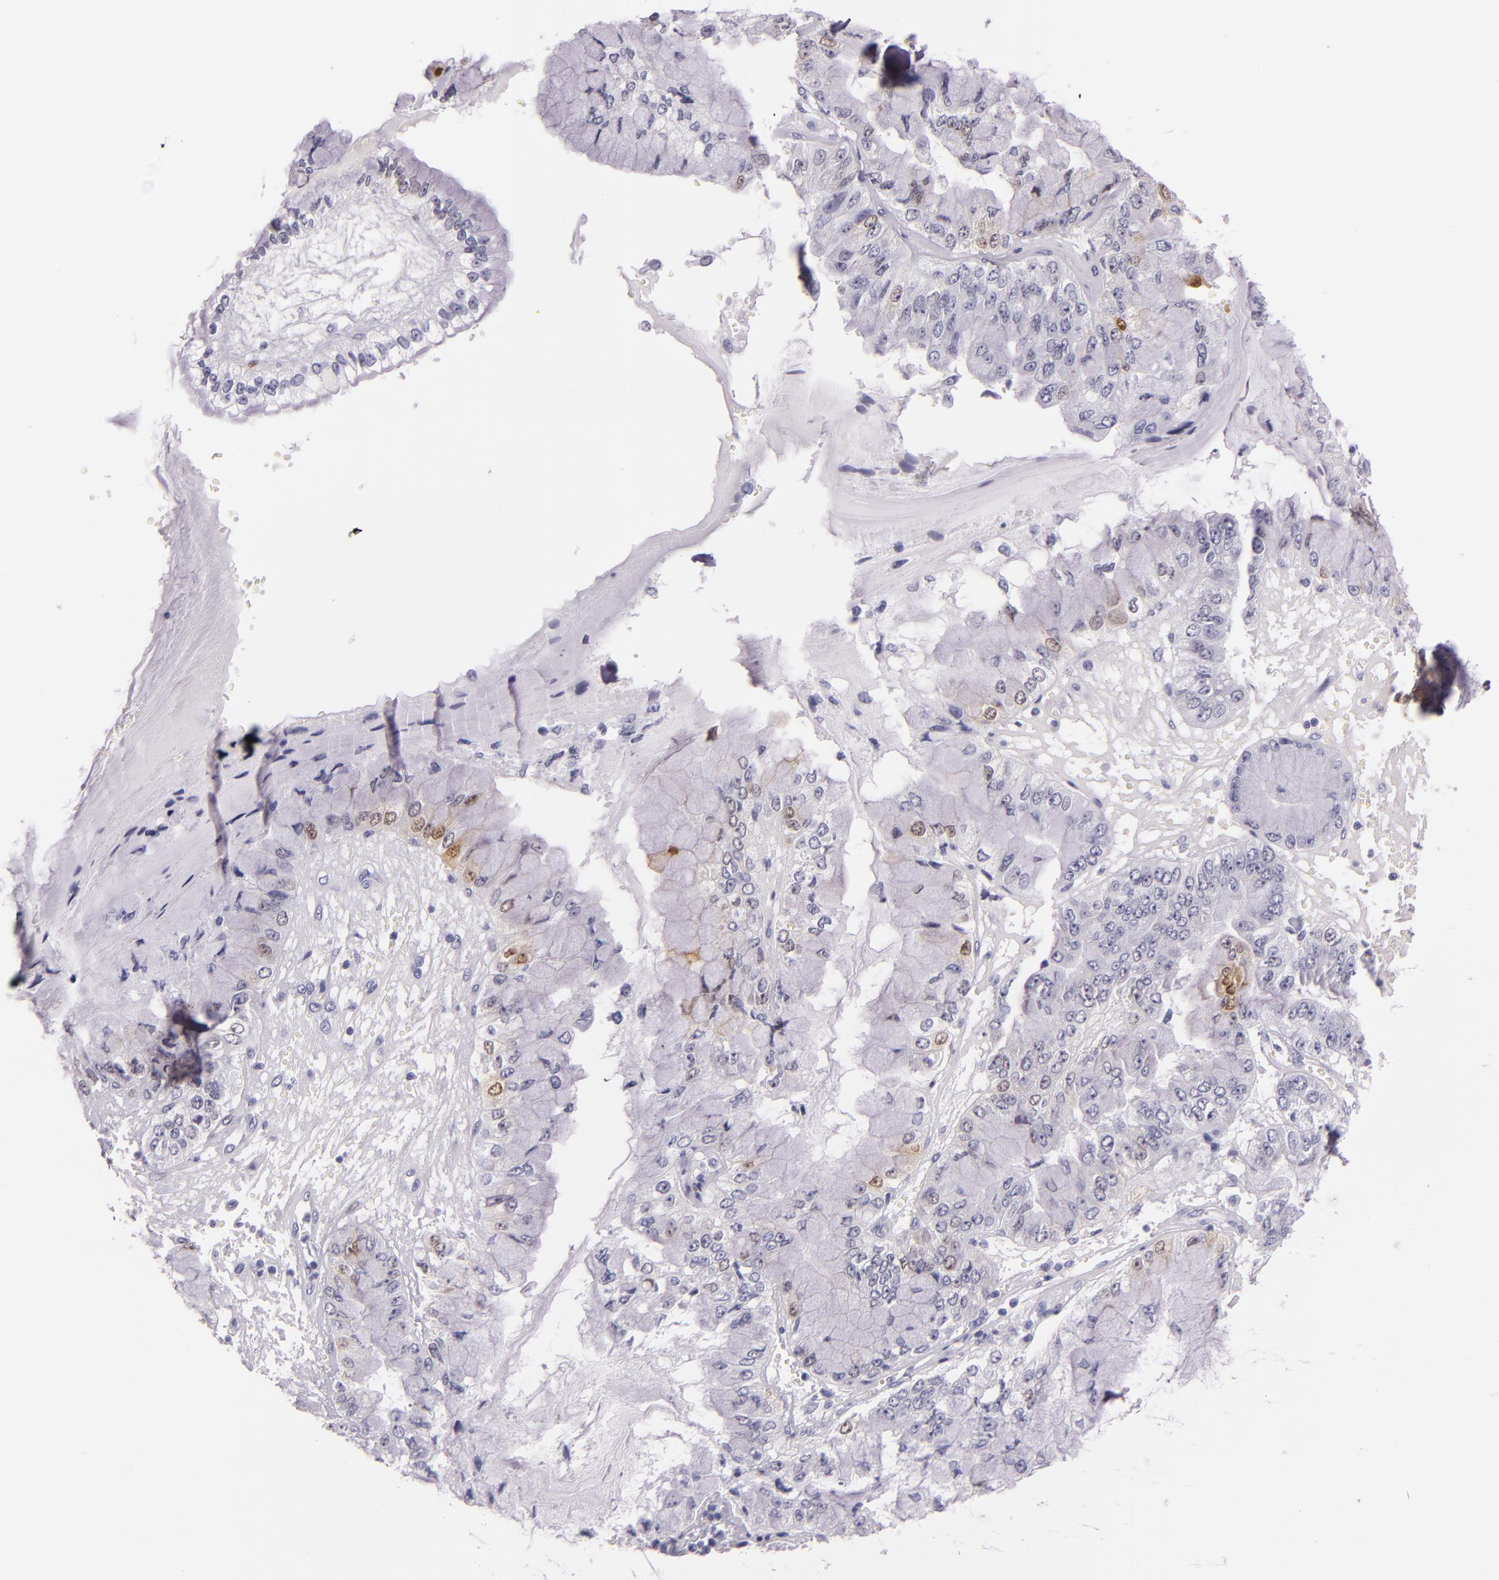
{"staining": {"intensity": "weak", "quantity": "<25%", "location": "nuclear"}, "tissue": "liver cancer", "cell_type": "Tumor cells", "image_type": "cancer", "snomed": [{"axis": "morphology", "description": "Cholangiocarcinoma"}, {"axis": "topography", "description": "Liver"}], "caption": "Immunohistochemistry (IHC) of liver cholangiocarcinoma demonstrates no staining in tumor cells.", "gene": "MT1A", "patient": {"sex": "female", "age": 79}}